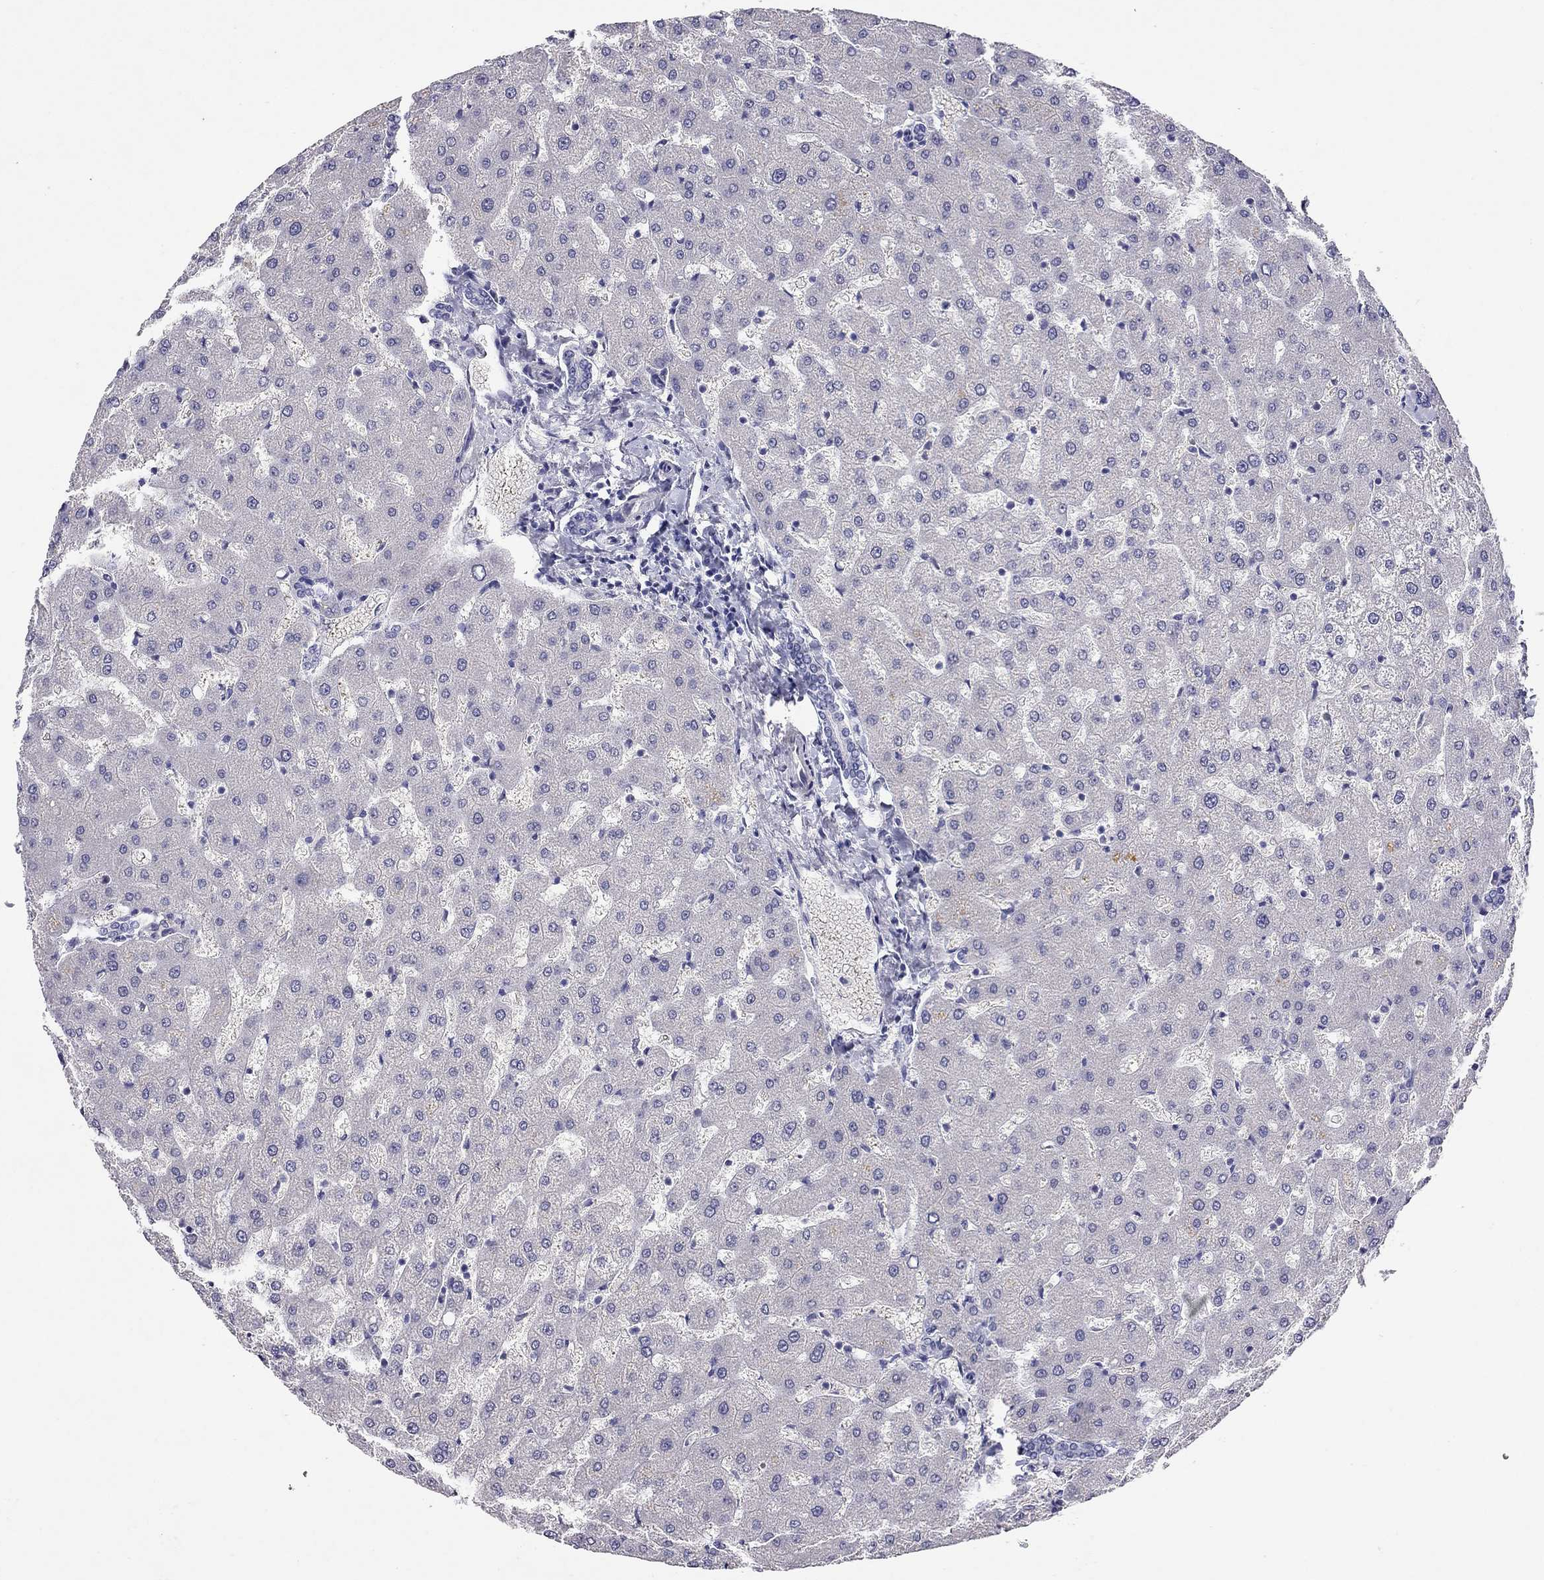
{"staining": {"intensity": "negative", "quantity": "none", "location": "none"}, "tissue": "liver", "cell_type": "Cholangiocytes", "image_type": "normal", "snomed": [{"axis": "morphology", "description": "Normal tissue, NOS"}, {"axis": "topography", "description": "Liver"}], "caption": "High power microscopy histopathology image of an IHC image of unremarkable liver, revealing no significant staining in cholangiocytes.", "gene": "RTL1", "patient": {"sex": "female", "age": 50}}